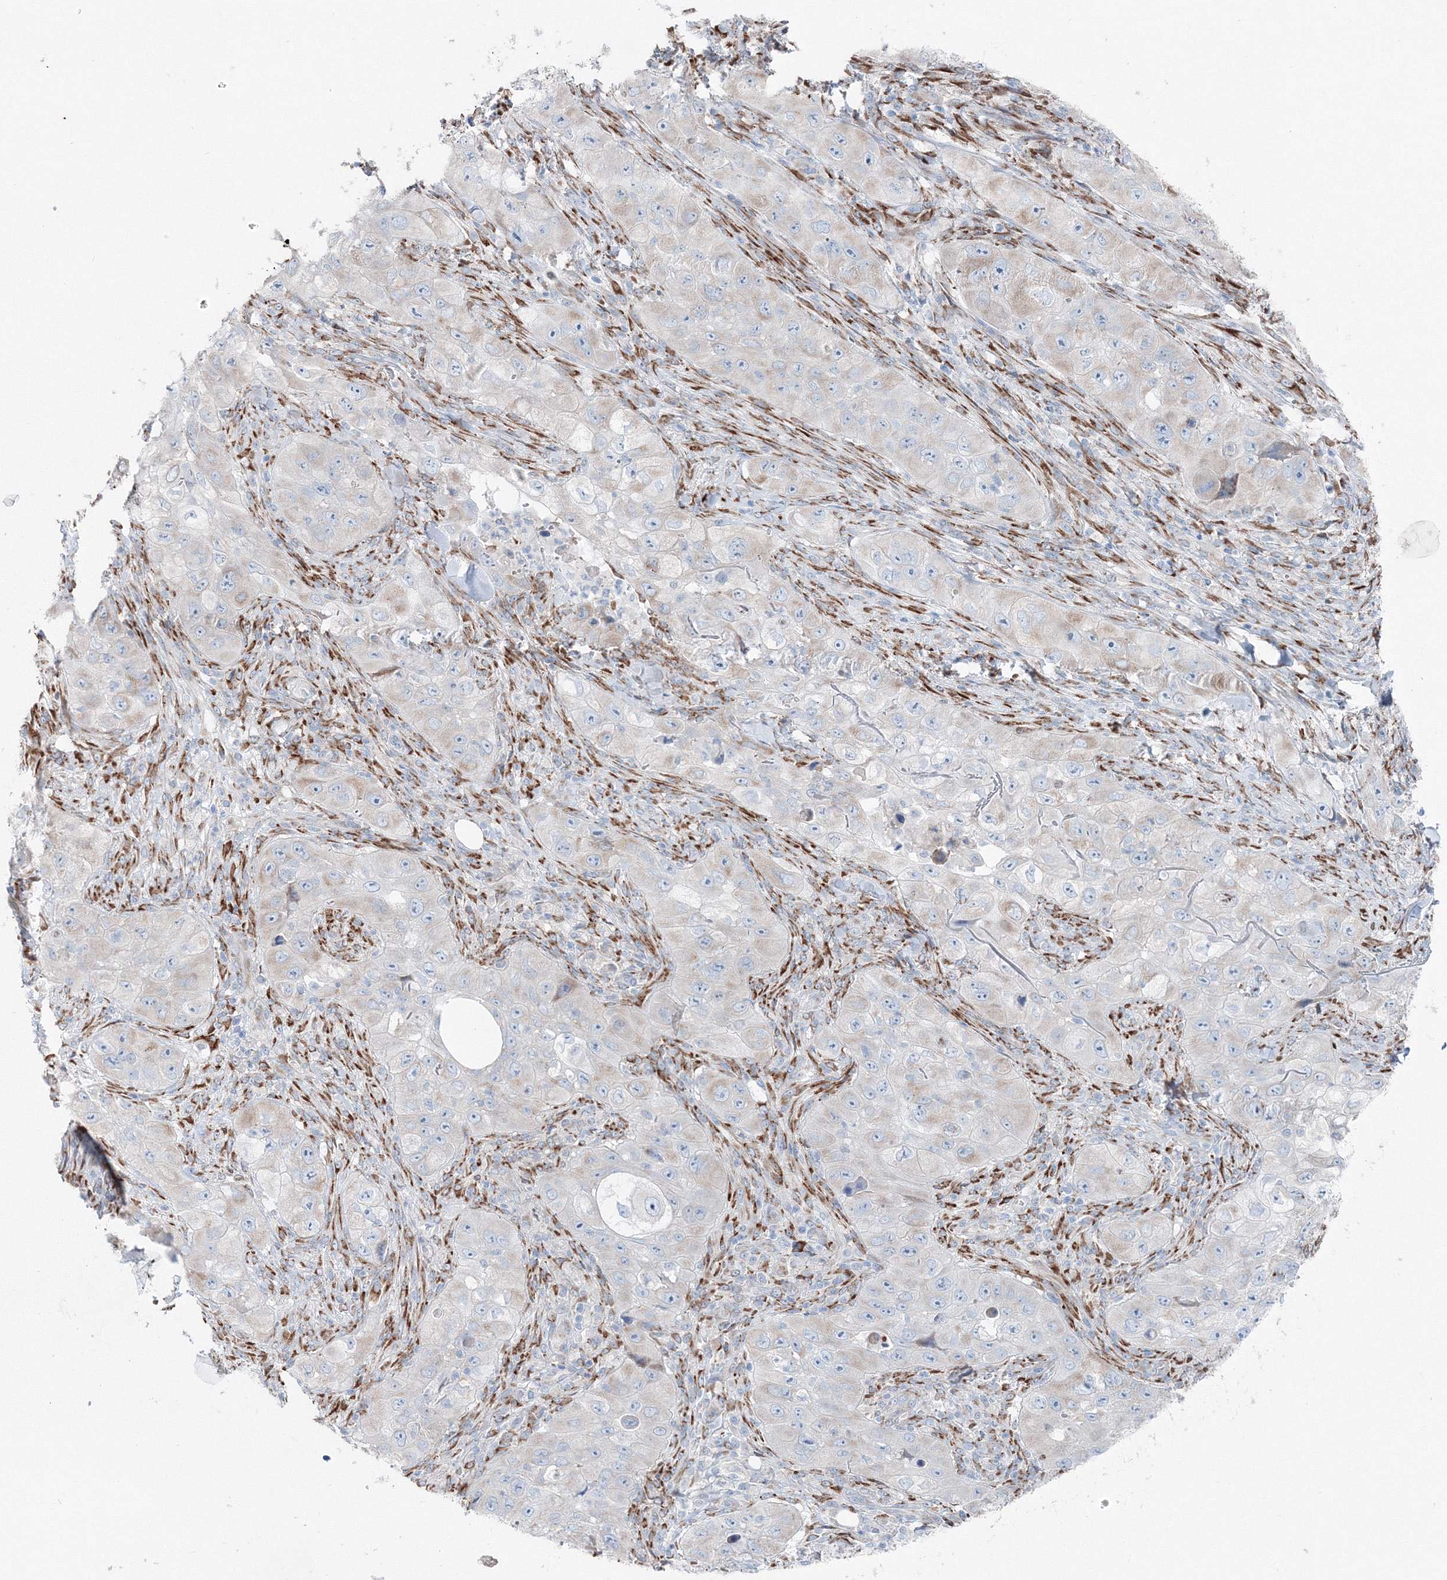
{"staining": {"intensity": "negative", "quantity": "none", "location": "none"}, "tissue": "skin cancer", "cell_type": "Tumor cells", "image_type": "cancer", "snomed": [{"axis": "morphology", "description": "Squamous cell carcinoma, NOS"}, {"axis": "topography", "description": "Skin"}, {"axis": "topography", "description": "Subcutis"}], "caption": "The IHC image has no significant positivity in tumor cells of skin cancer (squamous cell carcinoma) tissue.", "gene": "RCN1", "patient": {"sex": "male", "age": 73}}